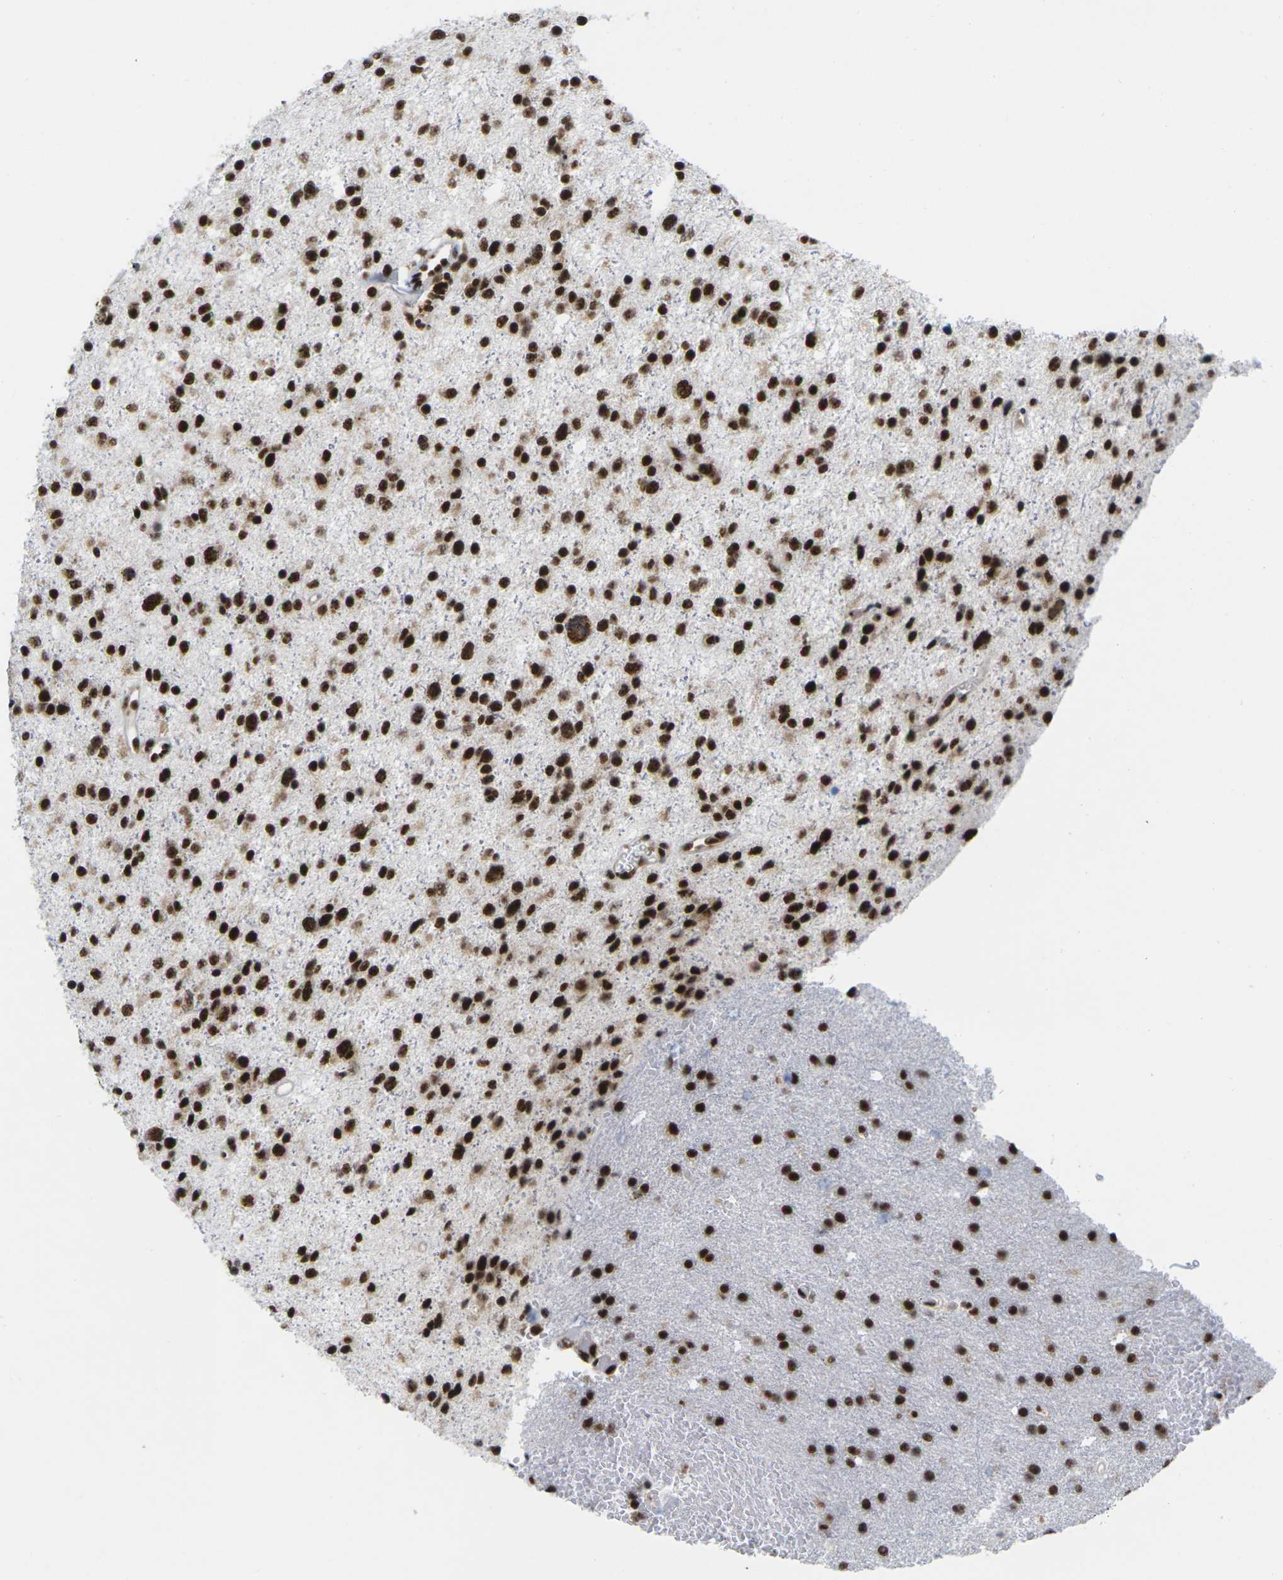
{"staining": {"intensity": "strong", "quantity": ">75%", "location": "nuclear"}, "tissue": "glioma", "cell_type": "Tumor cells", "image_type": "cancer", "snomed": [{"axis": "morphology", "description": "Glioma, malignant, Low grade"}, {"axis": "topography", "description": "Brain"}], "caption": "Protein staining by immunohistochemistry (IHC) demonstrates strong nuclear positivity in approximately >75% of tumor cells in glioma. The staining was performed using DAB to visualize the protein expression in brown, while the nuclei were stained in blue with hematoxylin (Magnification: 20x).", "gene": "MAGOH", "patient": {"sex": "male", "age": 42}}